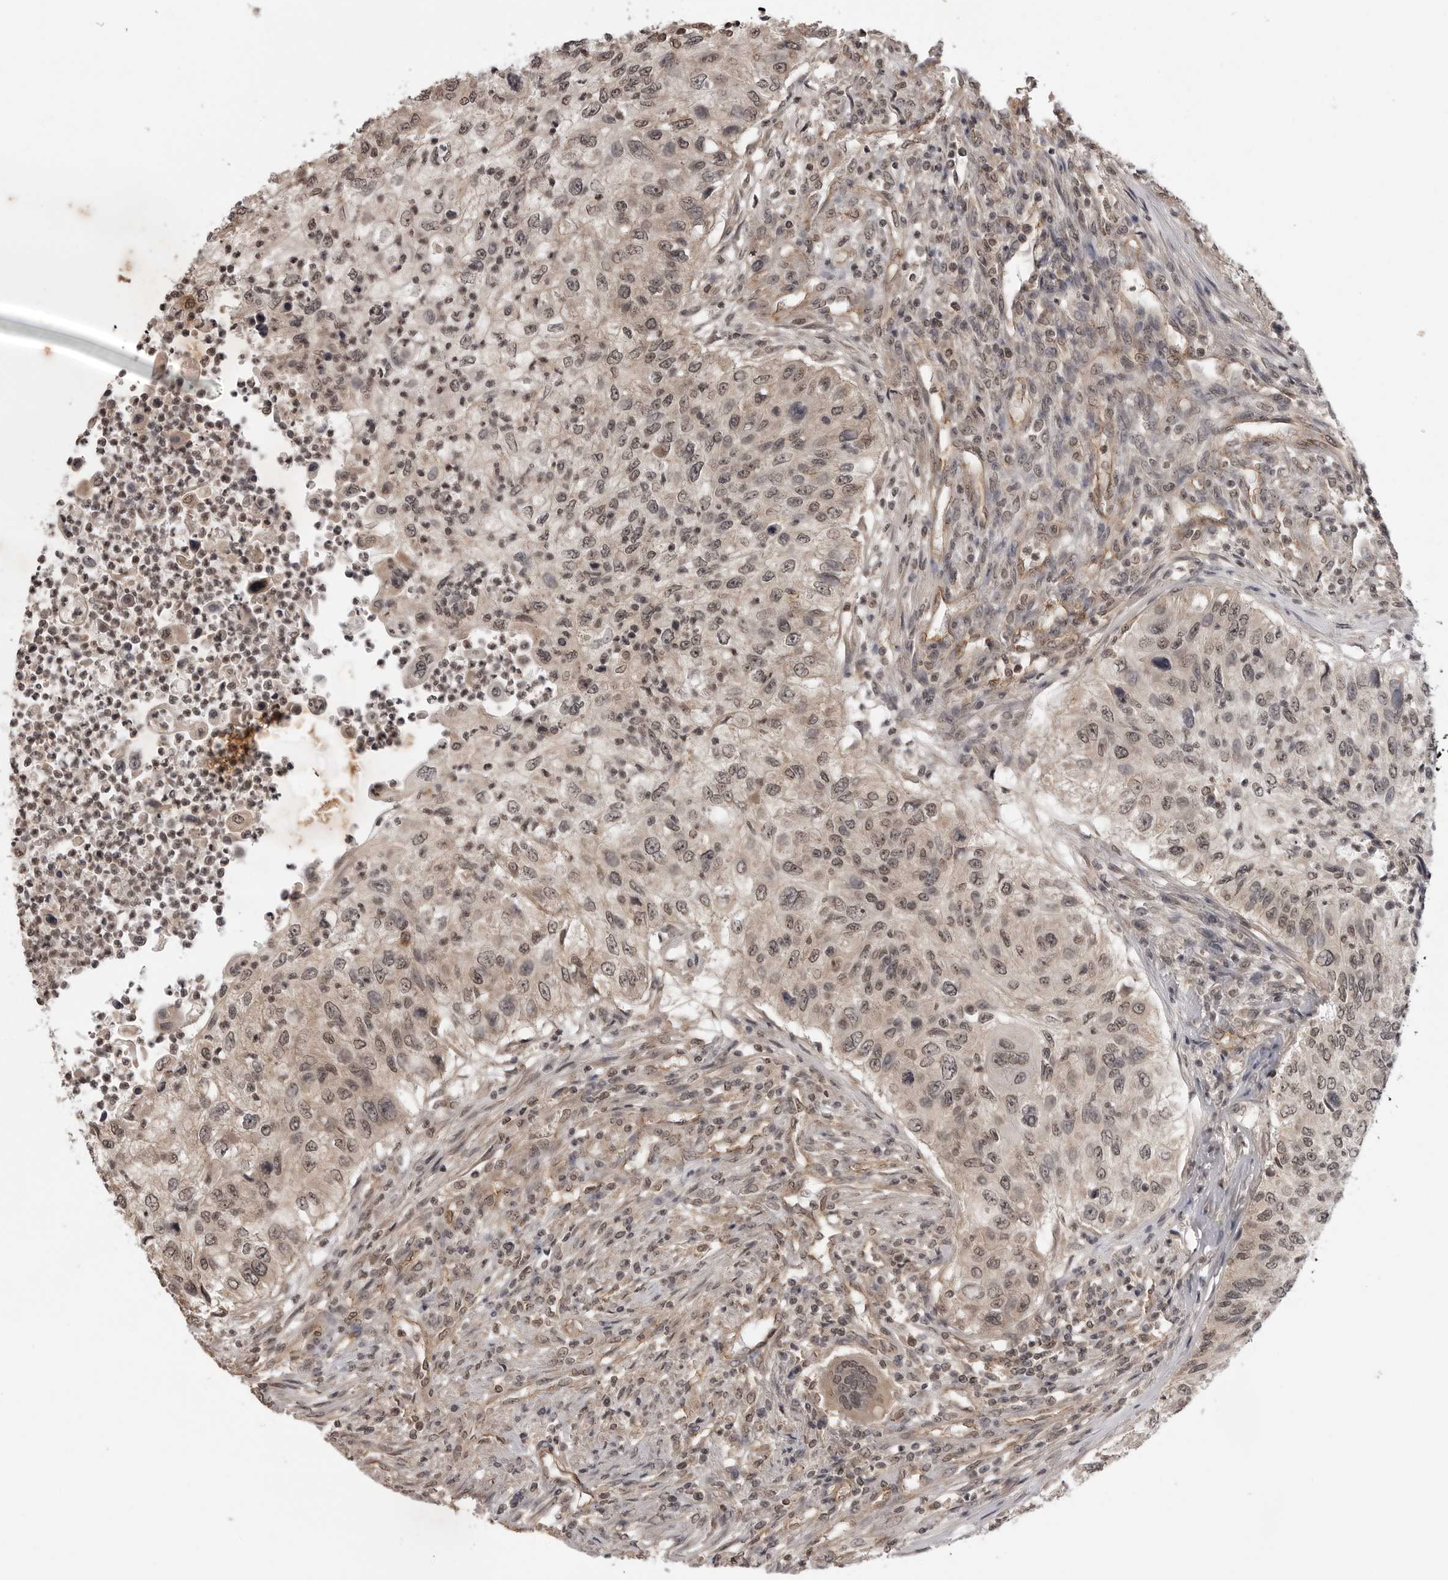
{"staining": {"intensity": "weak", "quantity": ">75%", "location": "nuclear"}, "tissue": "urothelial cancer", "cell_type": "Tumor cells", "image_type": "cancer", "snomed": [{"axis": "morphology", "description": "Urothelial carcinoma, High grade"}, {"axis": "topography", "description": "Urinary bladder"}], "caption": "High-magnification brightfield microscopy of urothelial cancer stained with DAB (brown) and counterstained with hematoxylin (blue). tumor cells exhibit weak nuclear positivity is seen in approximately>75% of cells. (DAB (3,3'-diaminobenzidine) IHC with brightfield microscopy, high magnification).", "gene": "IL24", "patient": {"sex": "female", "age": 60}}